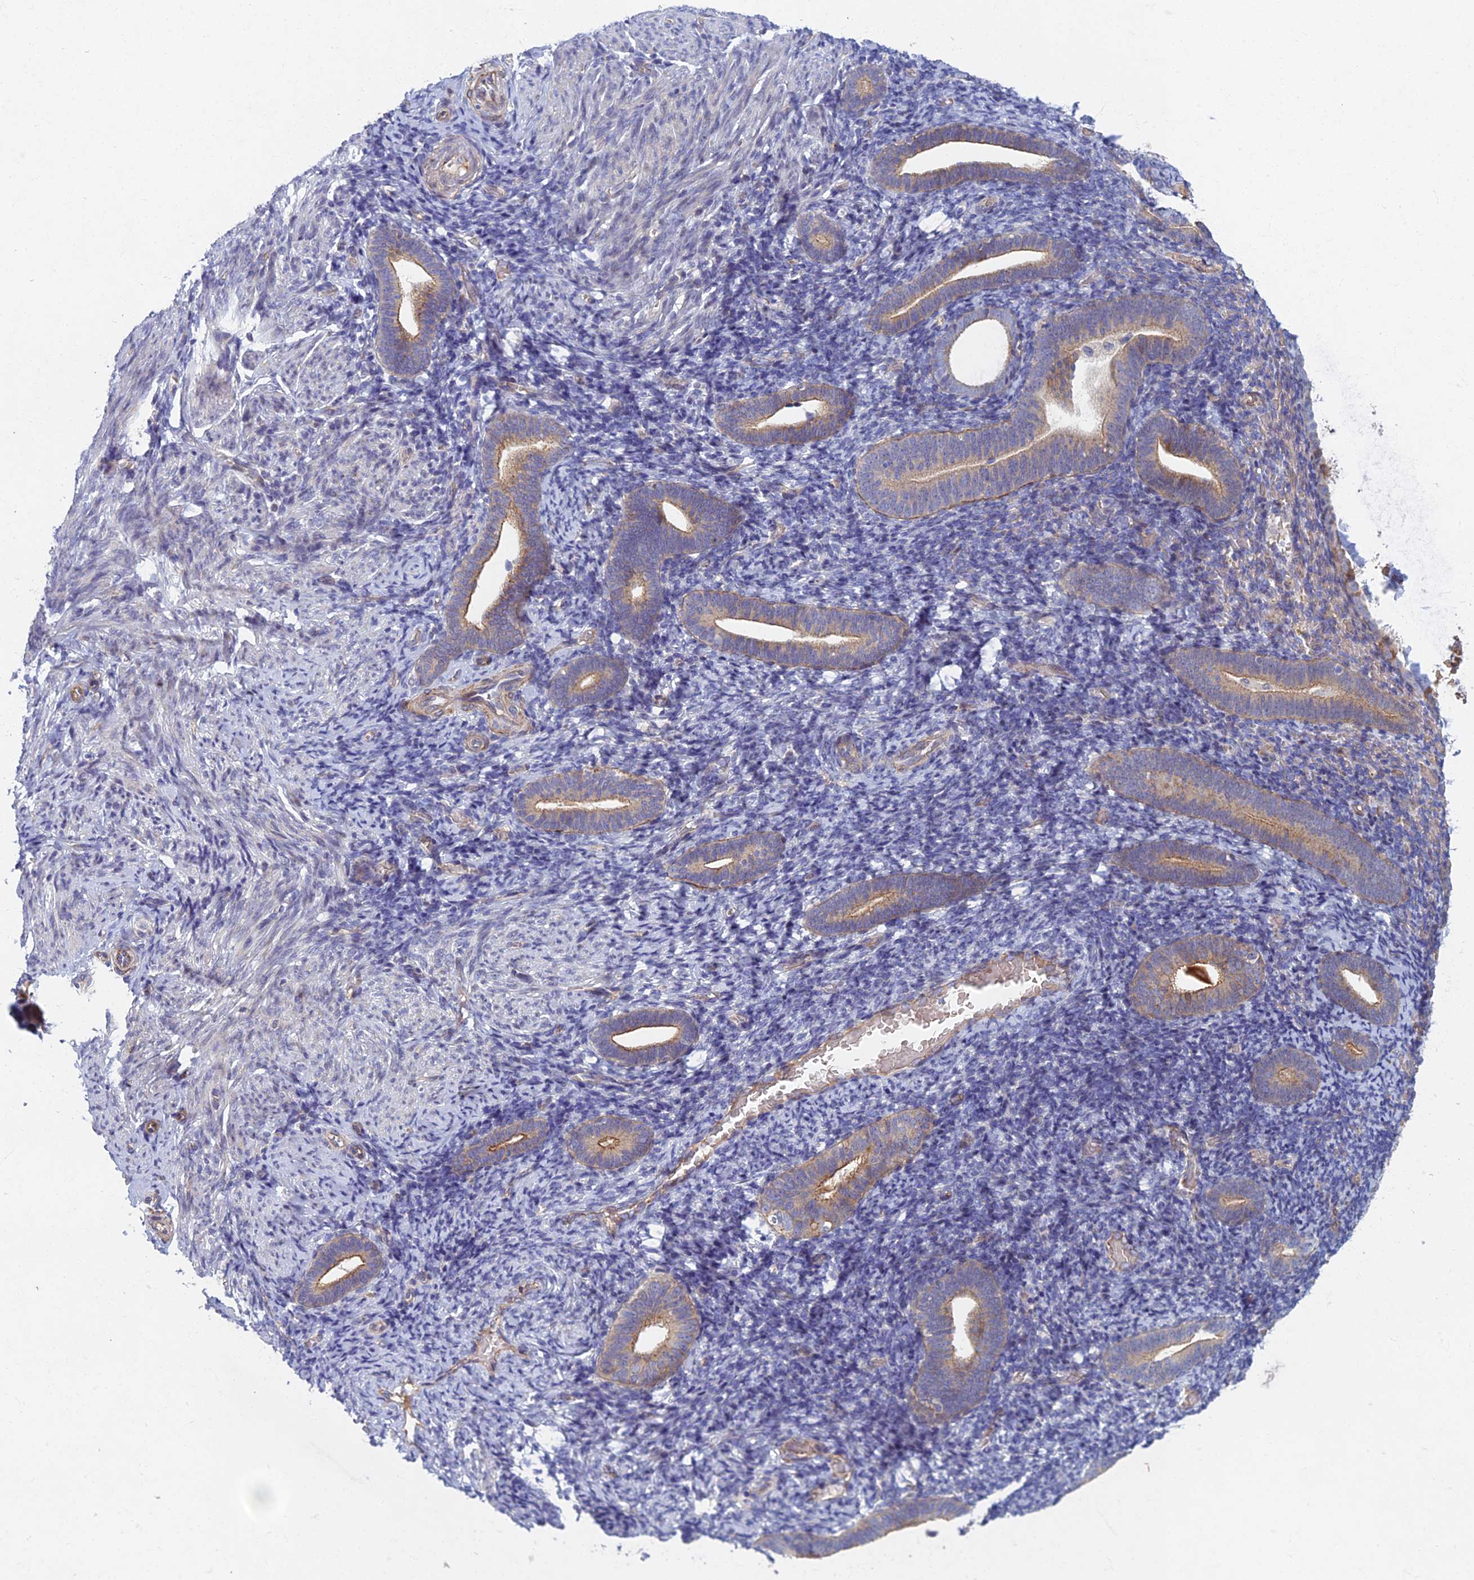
{"staining": {"intensity": "negative", "quantity": "none", "location": "none"}, "tissue": "endometrium", "cell_type": "Cells in endometrial stroma", "image_type": "normal", "snomed": [{"axis": "morphology", "description": "Normal tissue, NOS"}, {"axis": "topography", "description": "Endometrium"}], "caption": "Cells in endometrial stroma show no significant protein expression in normal endometrium. (Brightfield microscopy of DAB (3,3'-diaminobenzidine) immunohistochemistry (IHC) at high magnification).", "gene": "RHBDL2", "patient": {"sex": "female", "age": 51}}